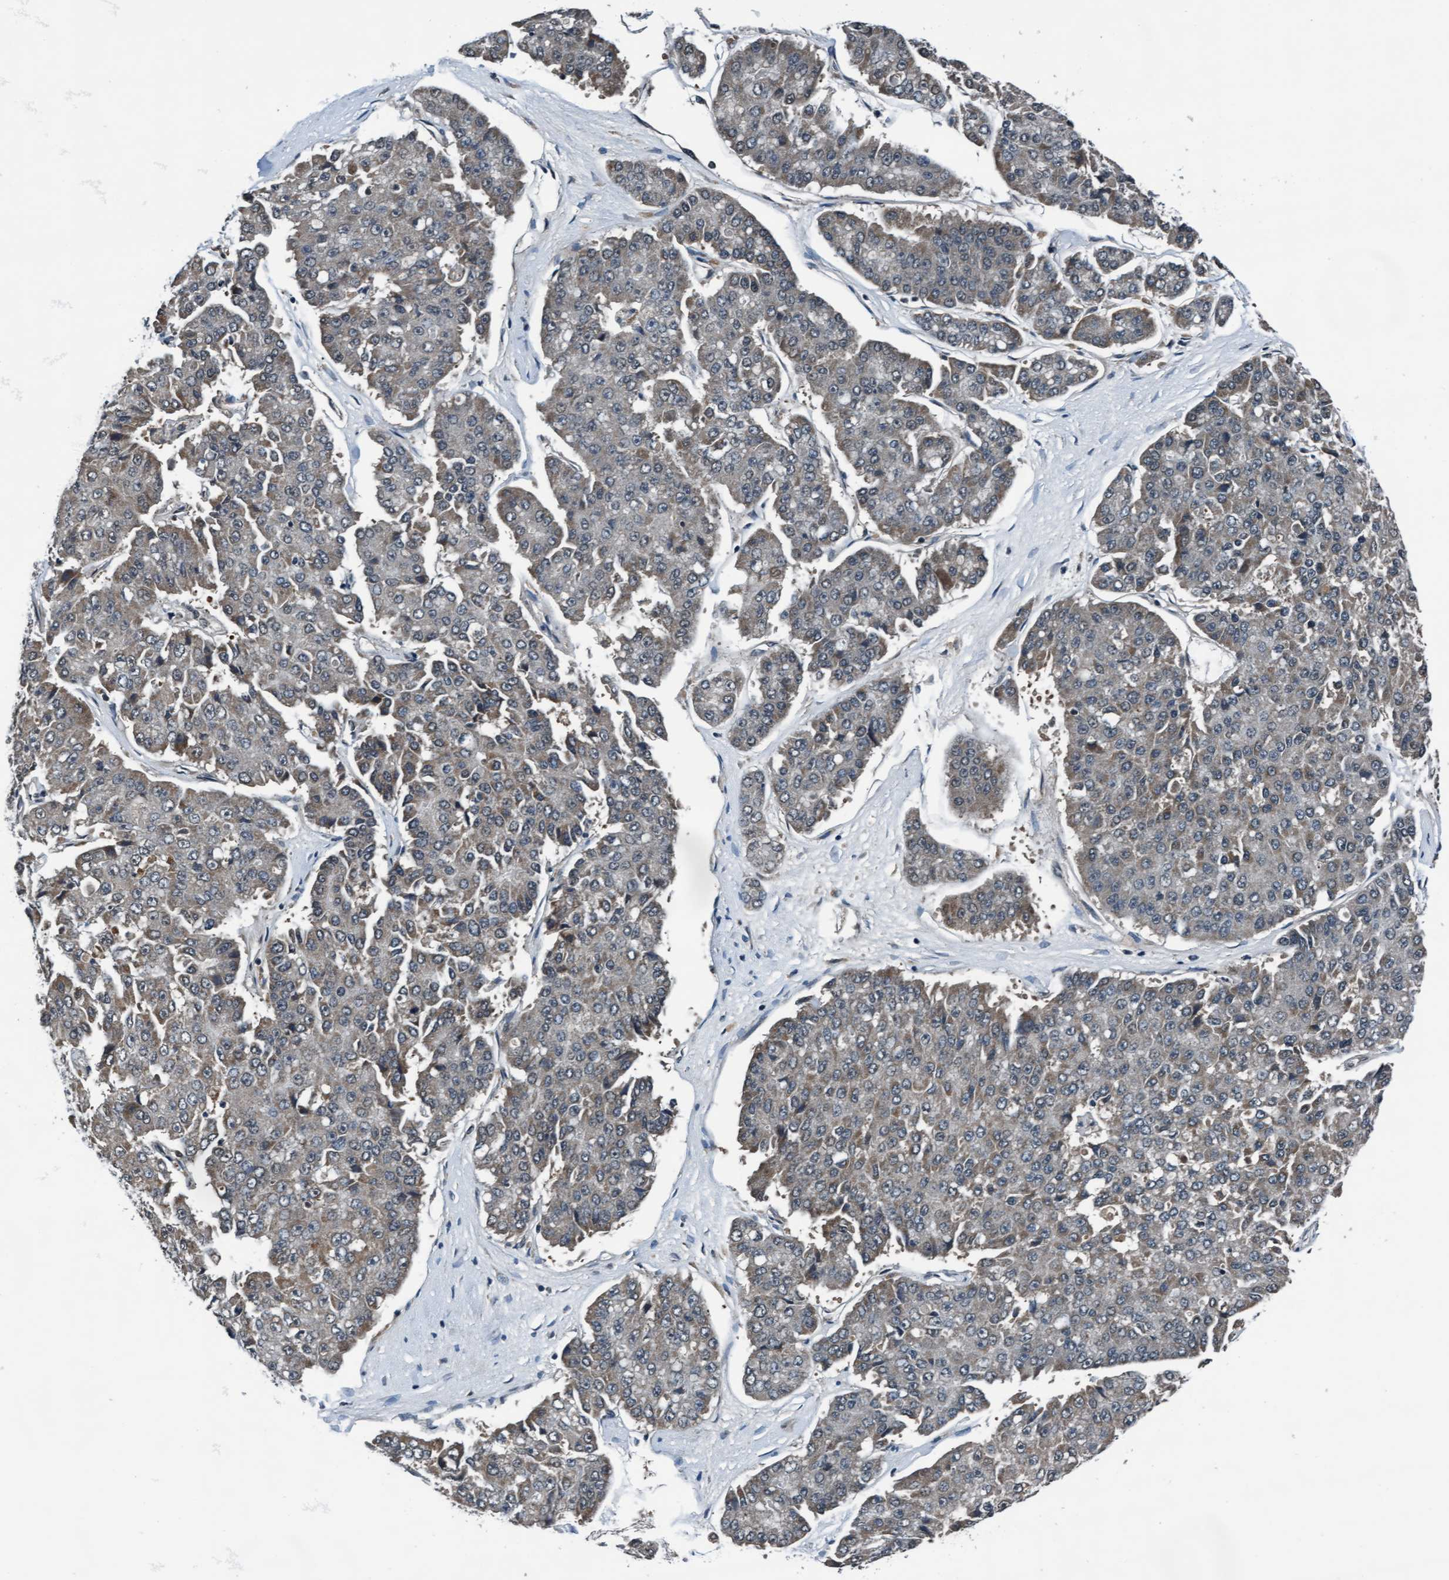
{"staining": {"intensity": "weak", "quantity": "25%-75%", "location": "cytoplasmic/membranous"}, "tissue": "pancreatic cancer", "cell_type": "Tumor cells", "image_type": "cancer", "snomed": [{"axis": "morphology", "description": "Adenocarcinoma, NOS"}, {"axis": "topography", "description": "Pancreas"}], "caption": "High-power microscopy captured an immunohistochemistry histopathology image of adenocarcinoma (pancreatic), revealing weak cytoplasmic/membranous staining in approximately 25%-75% of tumor cells.", "gene": "WASF1", "patient": {"sex": "male", "age": 50}}